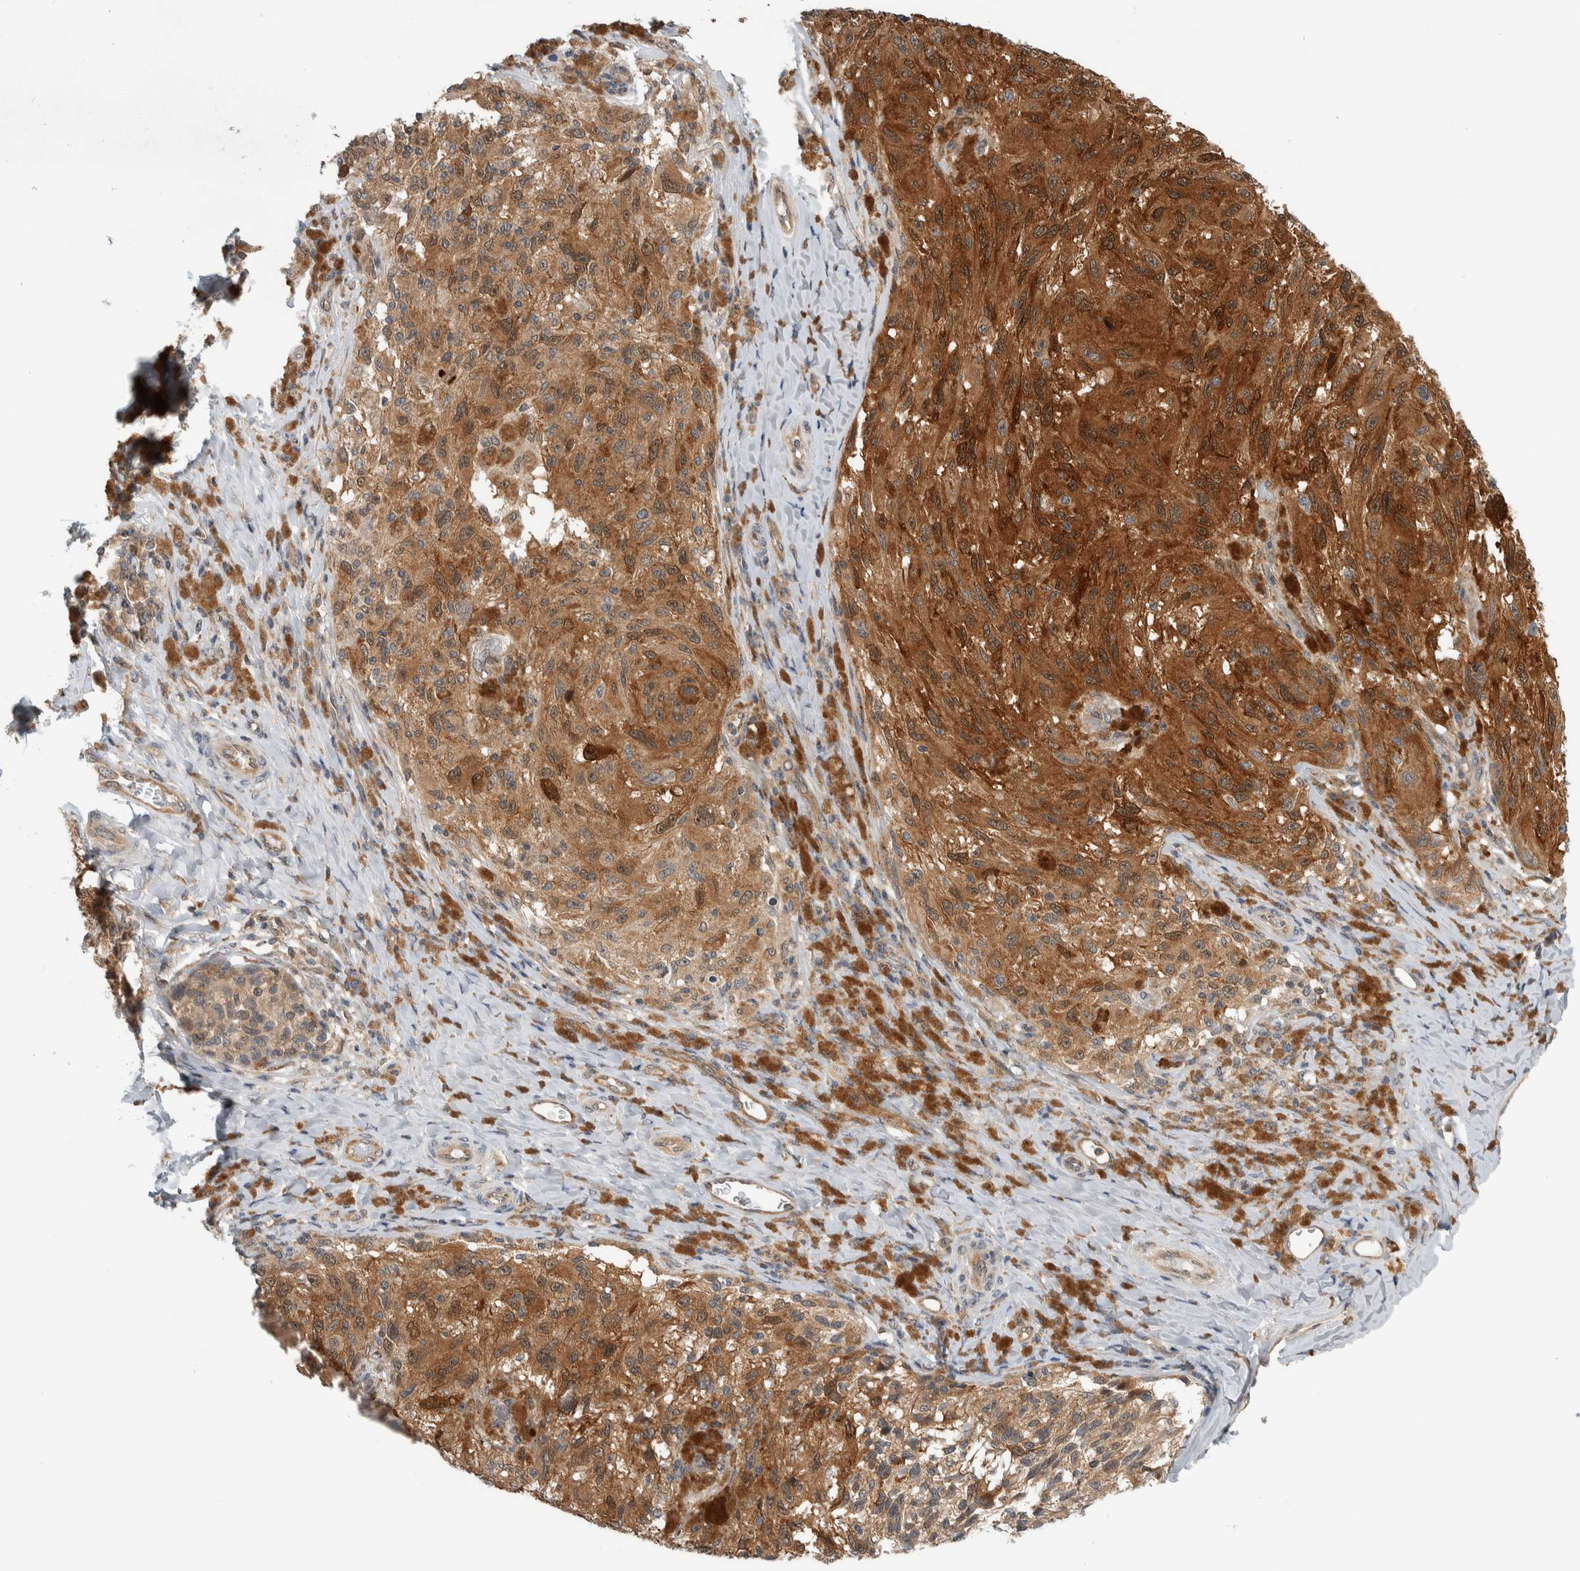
{"staining": {"intensity": "strong", "quantity": ">75%", "location": "cytoplasmic/membranous"}, "tissue": "melanoma", "cell_type": "Tumor cells", "image_type": "cancer", "snomed": [{"axis": "morphology", "description": "Malignant melanoma, NOS"}, {"axis": "topography", "description": "Skin"}], "caption": "Protein analysis of malignant melanoma tissue displays strong cytoplasmic/membranous positivity in approximately >75% of tumor cells. The staining was performed using DAB (3,3'-diaminobenzidine), with brown indicating positive protein expression. Nuclei are stained blue with hematoxylin.", "gene": "CCDC43", "patient": {"sex": "female", "age": 73}}